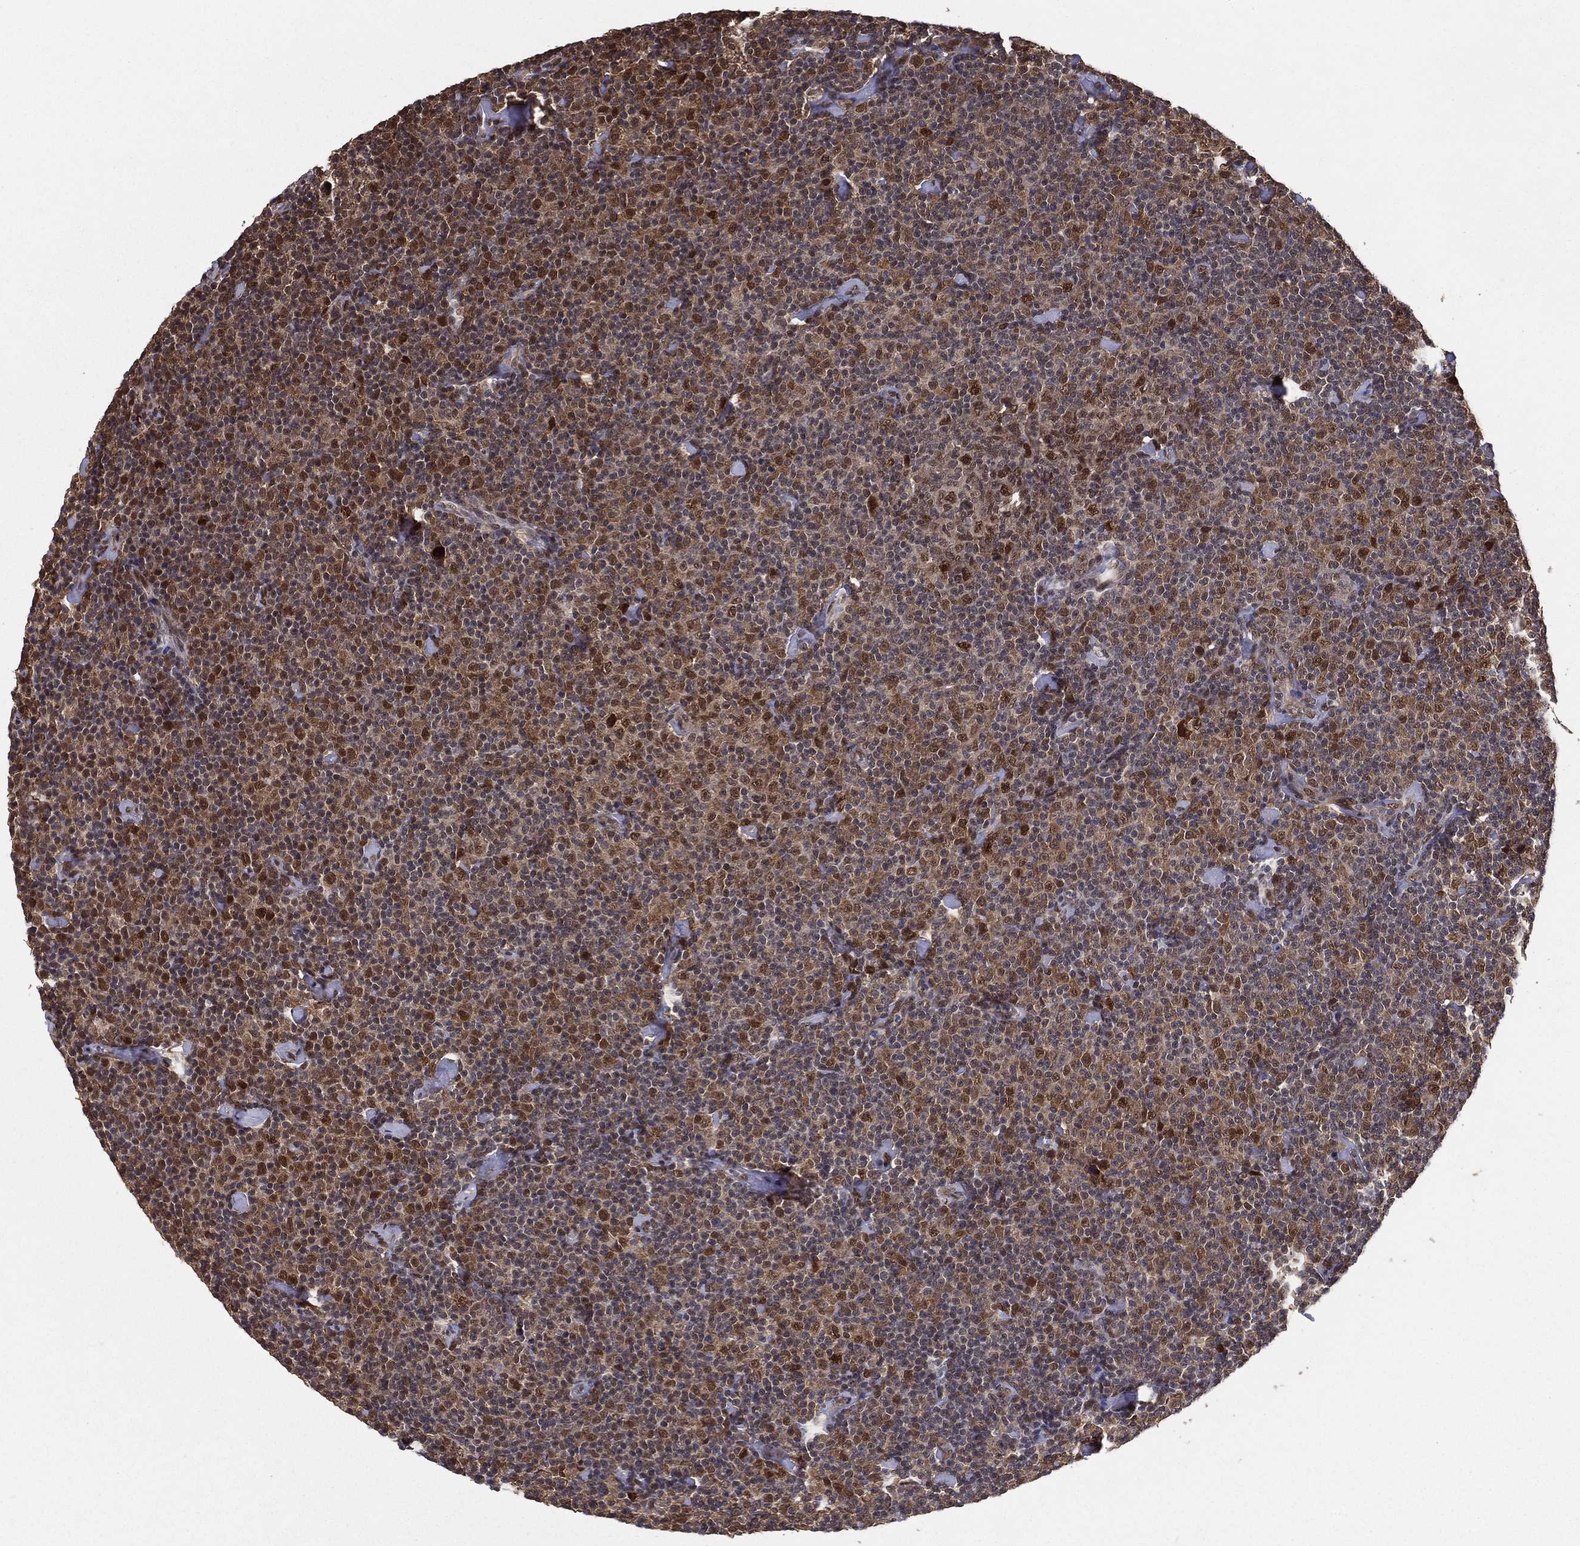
{"staining": {"intensity": "moderate", "quantity": "<25%", "location": "nuclear"}, "tissue": "lymphoma", "cell_type": "Tumor cells", "image_type": "cancer", "snomed": [{"axis": "morphology", "description": "Malignant lymphoma, non-Hodgkin's type, Low grade"}, {"axis": "topography", "description": "Lymph node"}], "caption": "A micrograph of human malignant lymphoma, non-Hodgkin's type (low-grade) stained for a protein demonstrates moderate nuclear brown staining in tumor cells. (DAB (3,3'-diaminobenzidine) = brown stain, brightfield microscopy at high magnification).", "gene": "CARM1", "patient": {"sex": "male", "age": 81}}